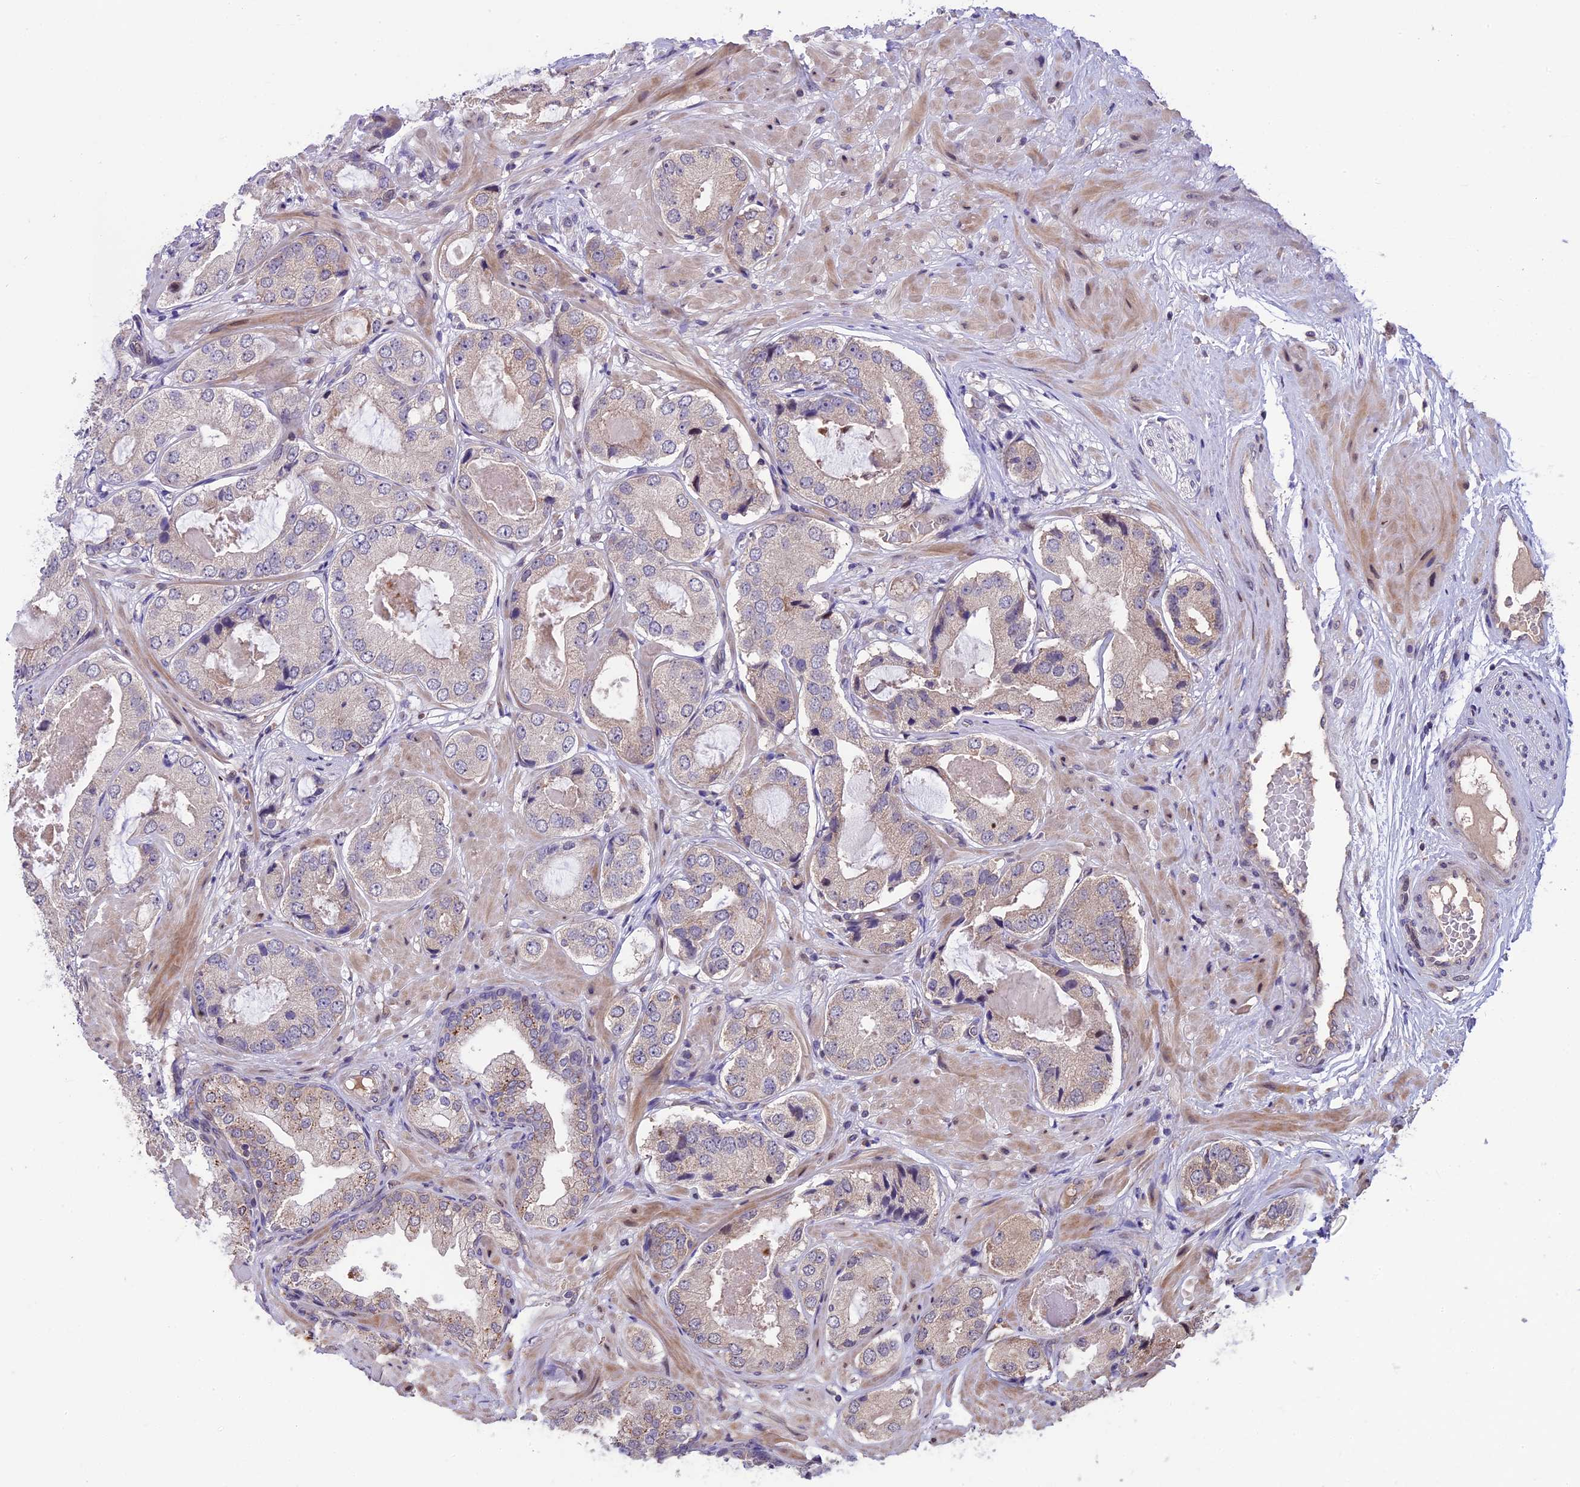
{"staining": {"intensity": "weak", "quantity": "25%-75%", "location": "cytoplasmic/membranous"}, "tissue": "prostate cancer", "cell_type": "Tumor cells", "image_type": "cancer", "snomed": [{"axis": "morphology", "description": "Adenocarcinoma, High grade"}, {"axis": "topography", "description": "Prostate"}], "caption": "Protein staining displays weak cytoplasmic/membranous expression in approximately 25%-75% of tumor cells in prostate cancer.", "gene": "ZNF598", "patient": {"sex": "male", "age": 59}}